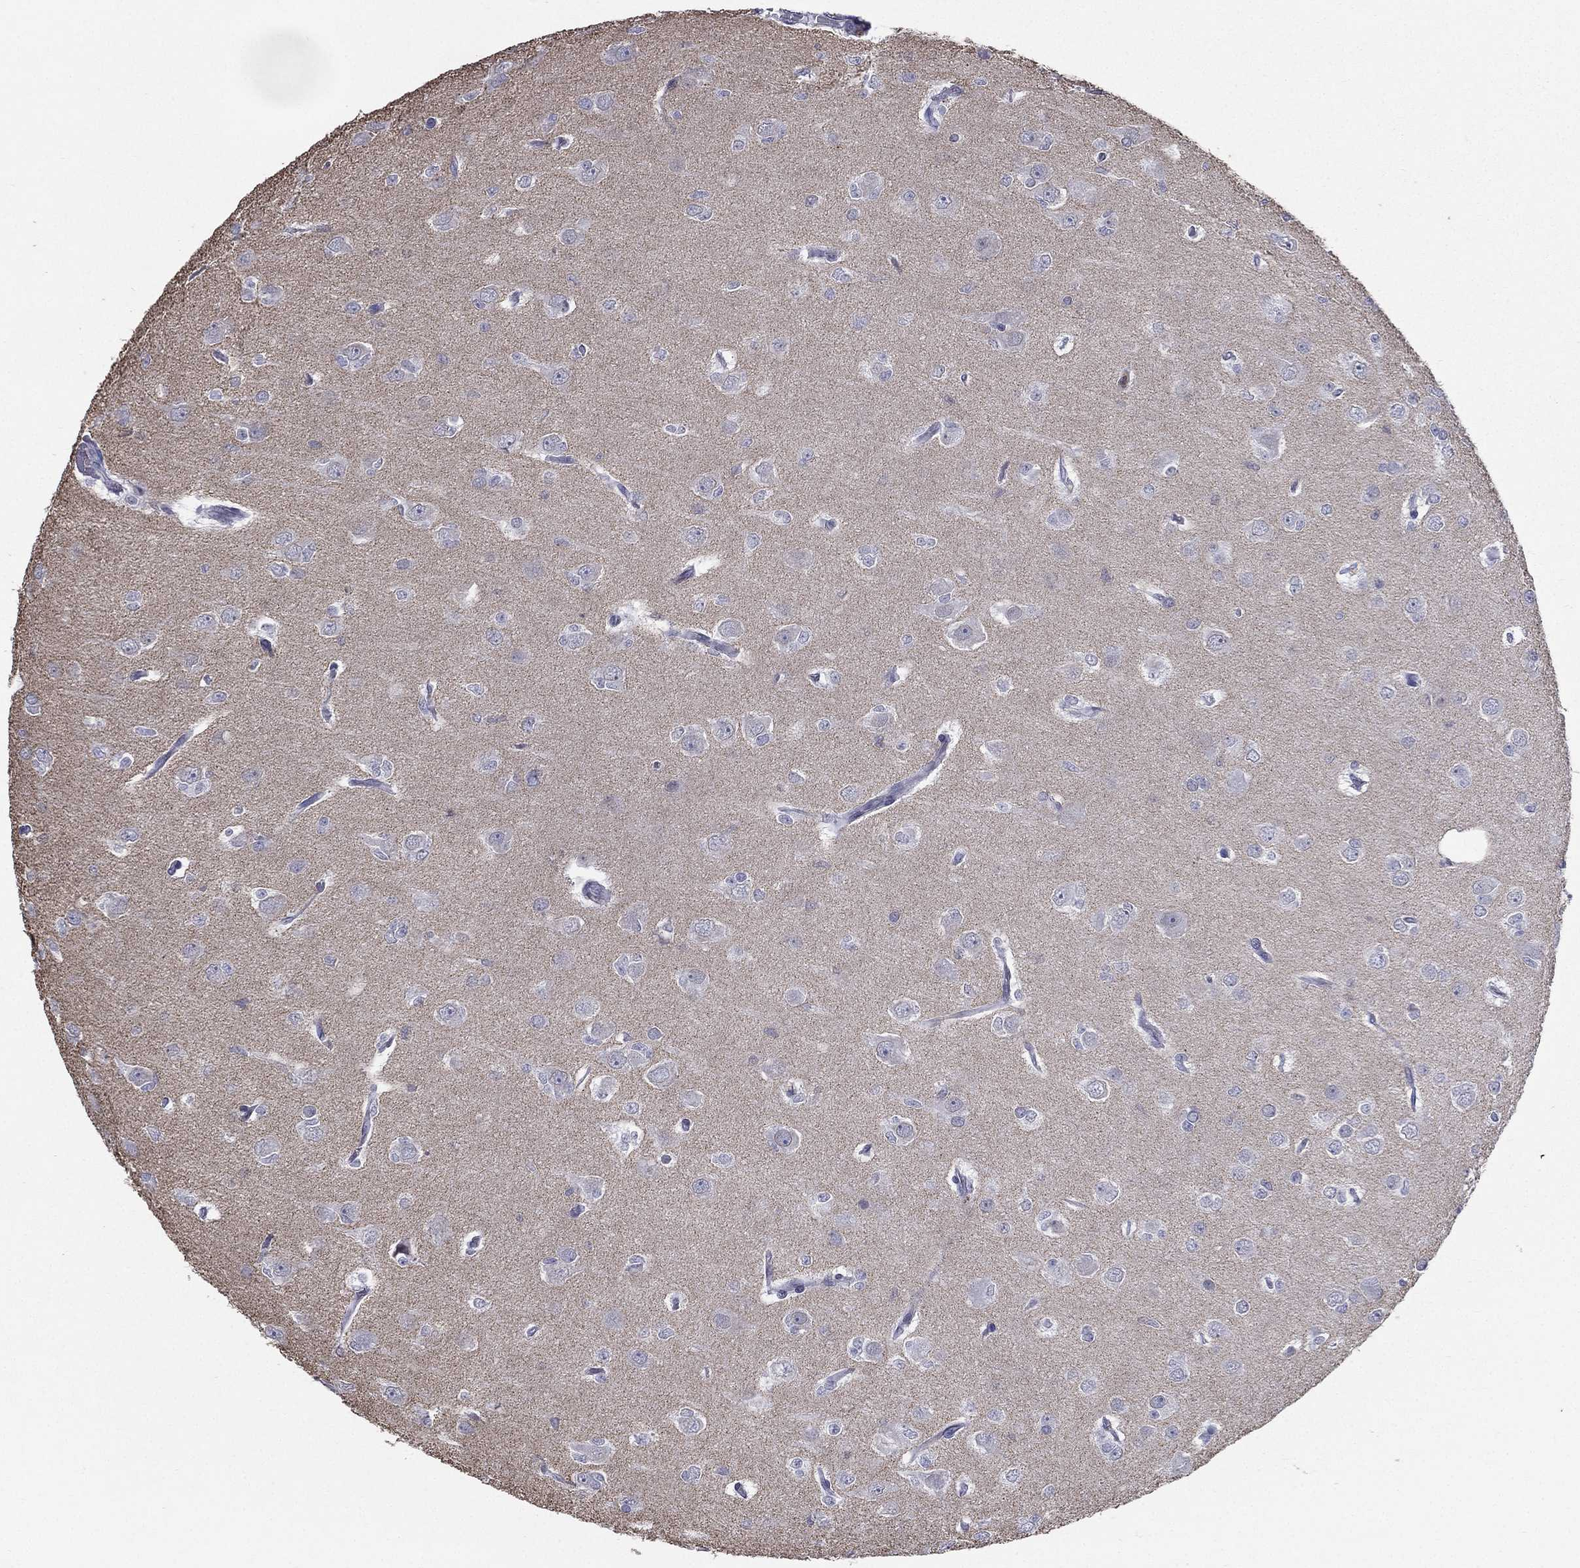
{"staining": {"intensity": "negative", "quantity": "none", "location": "none"}, "tissue": "glioma", "cell_type": "Tumor cells", "image_type": "cancer", "snomed": [{"axis": "morphology", "description": "Glioma, malignant, Low grade"}, {"axis": "topography", "description": "Brain"}], "caption": "Human malignant glioma (low-grade) stained for a protein using immunohistochemistry (IHC) shows no expression in tumor cells.", "gene": "EVI2B", "patient": {"sex": "male", "age": 27}}